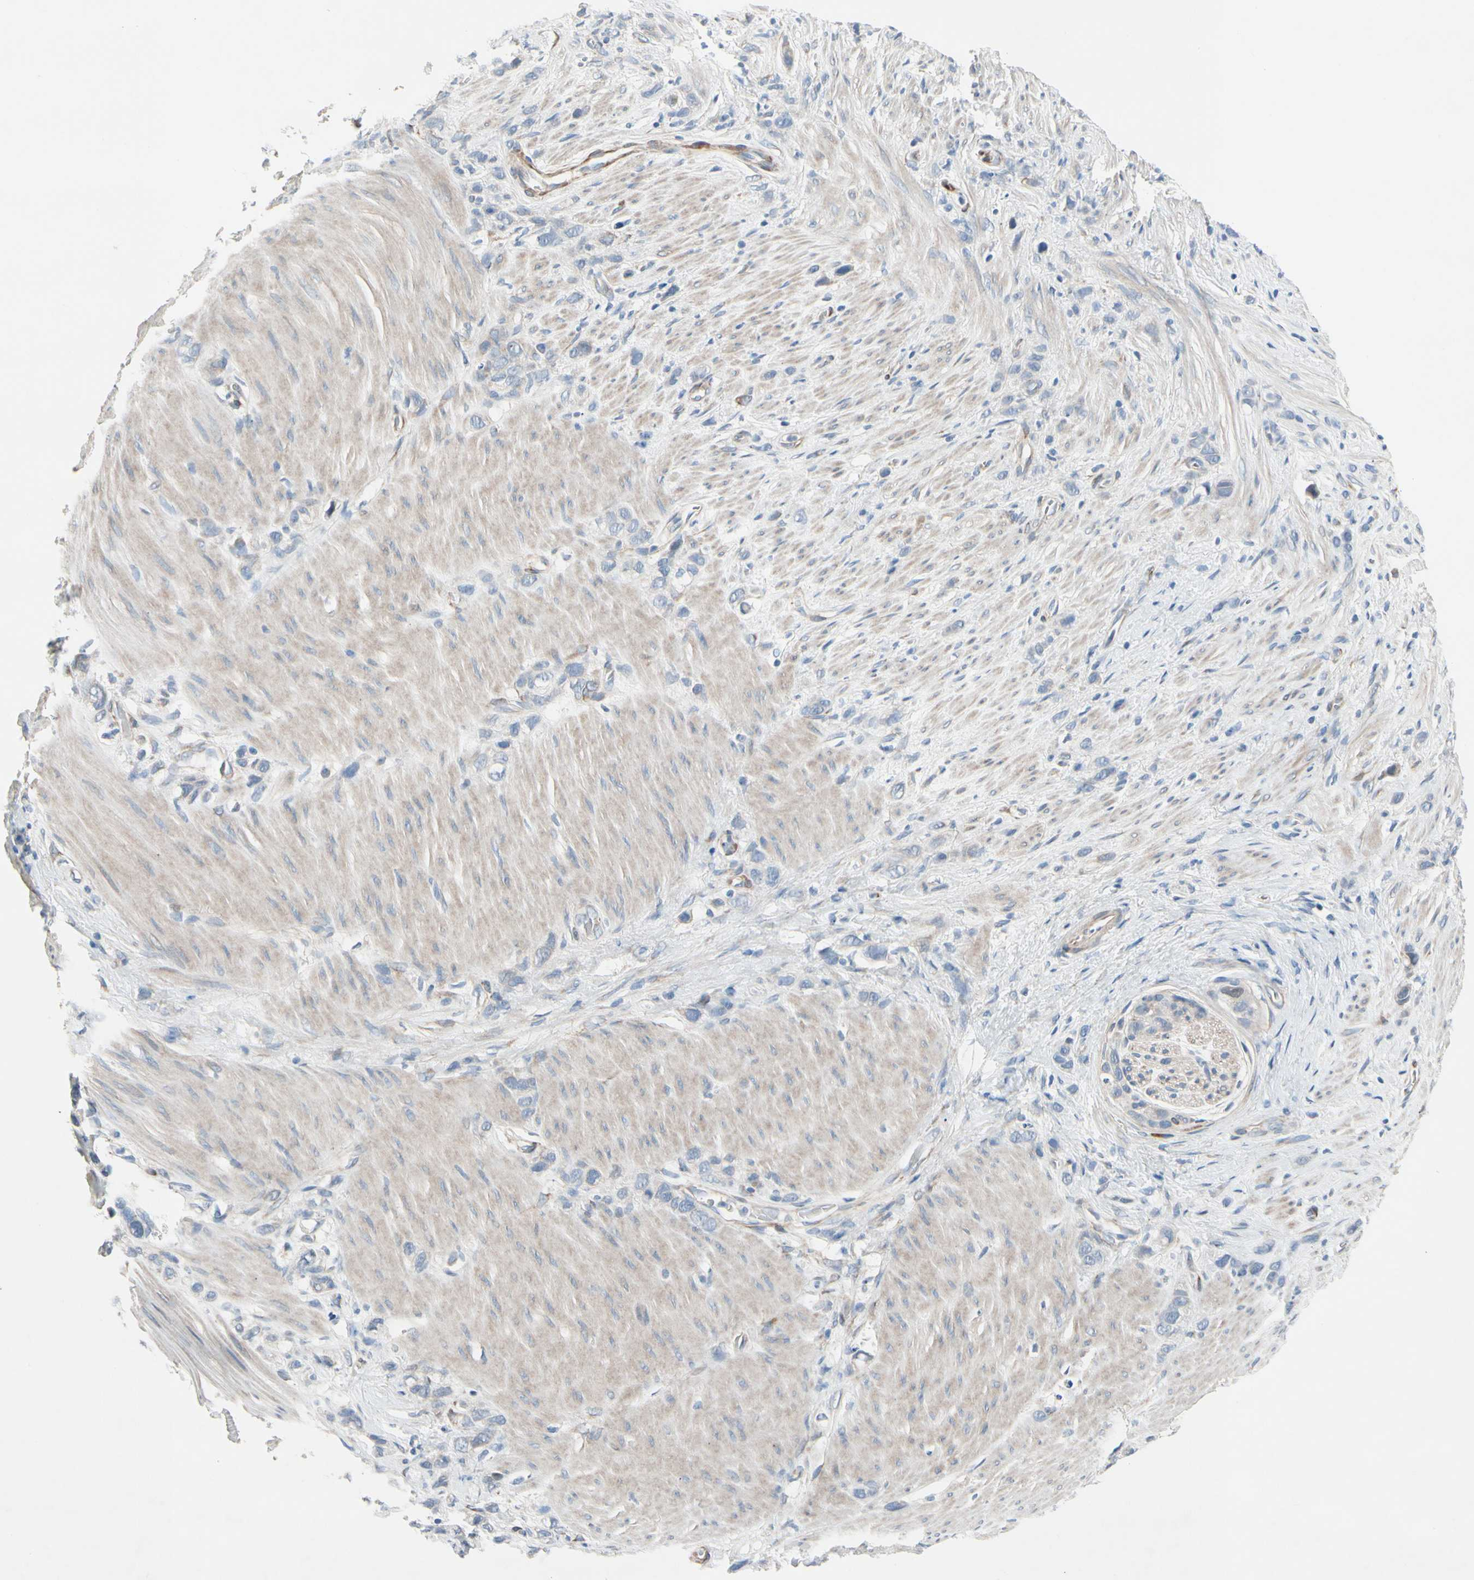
{"staining": {"intensity": "negative", "quantity": "none", "location": "none"}, "tissue": "stomach cancer", "cell_type": "Tumor cells", "image_type": "cancer", "snomed": [{"axis": "morphology", "description": "Normal tissue, NOS"}, {"axis": "morphology", "description": "Adenocarcinoma, NOS"}, {"axis": "morphology", "description": "Adenocarcinoma, High grade"}, {"axis": "topography", "description": "Stomach, upper"}, {"axis": "topography", "description": "Stomach"}], "caption": "This is a image of immunohistochemistry staining of stomach adenocarcinoma (high-grade), which shows no positivity in tumor cells. Nuclei are stained in blue.", "gene": "MAP2", "patient": {"sex": "female", "age": 65}}